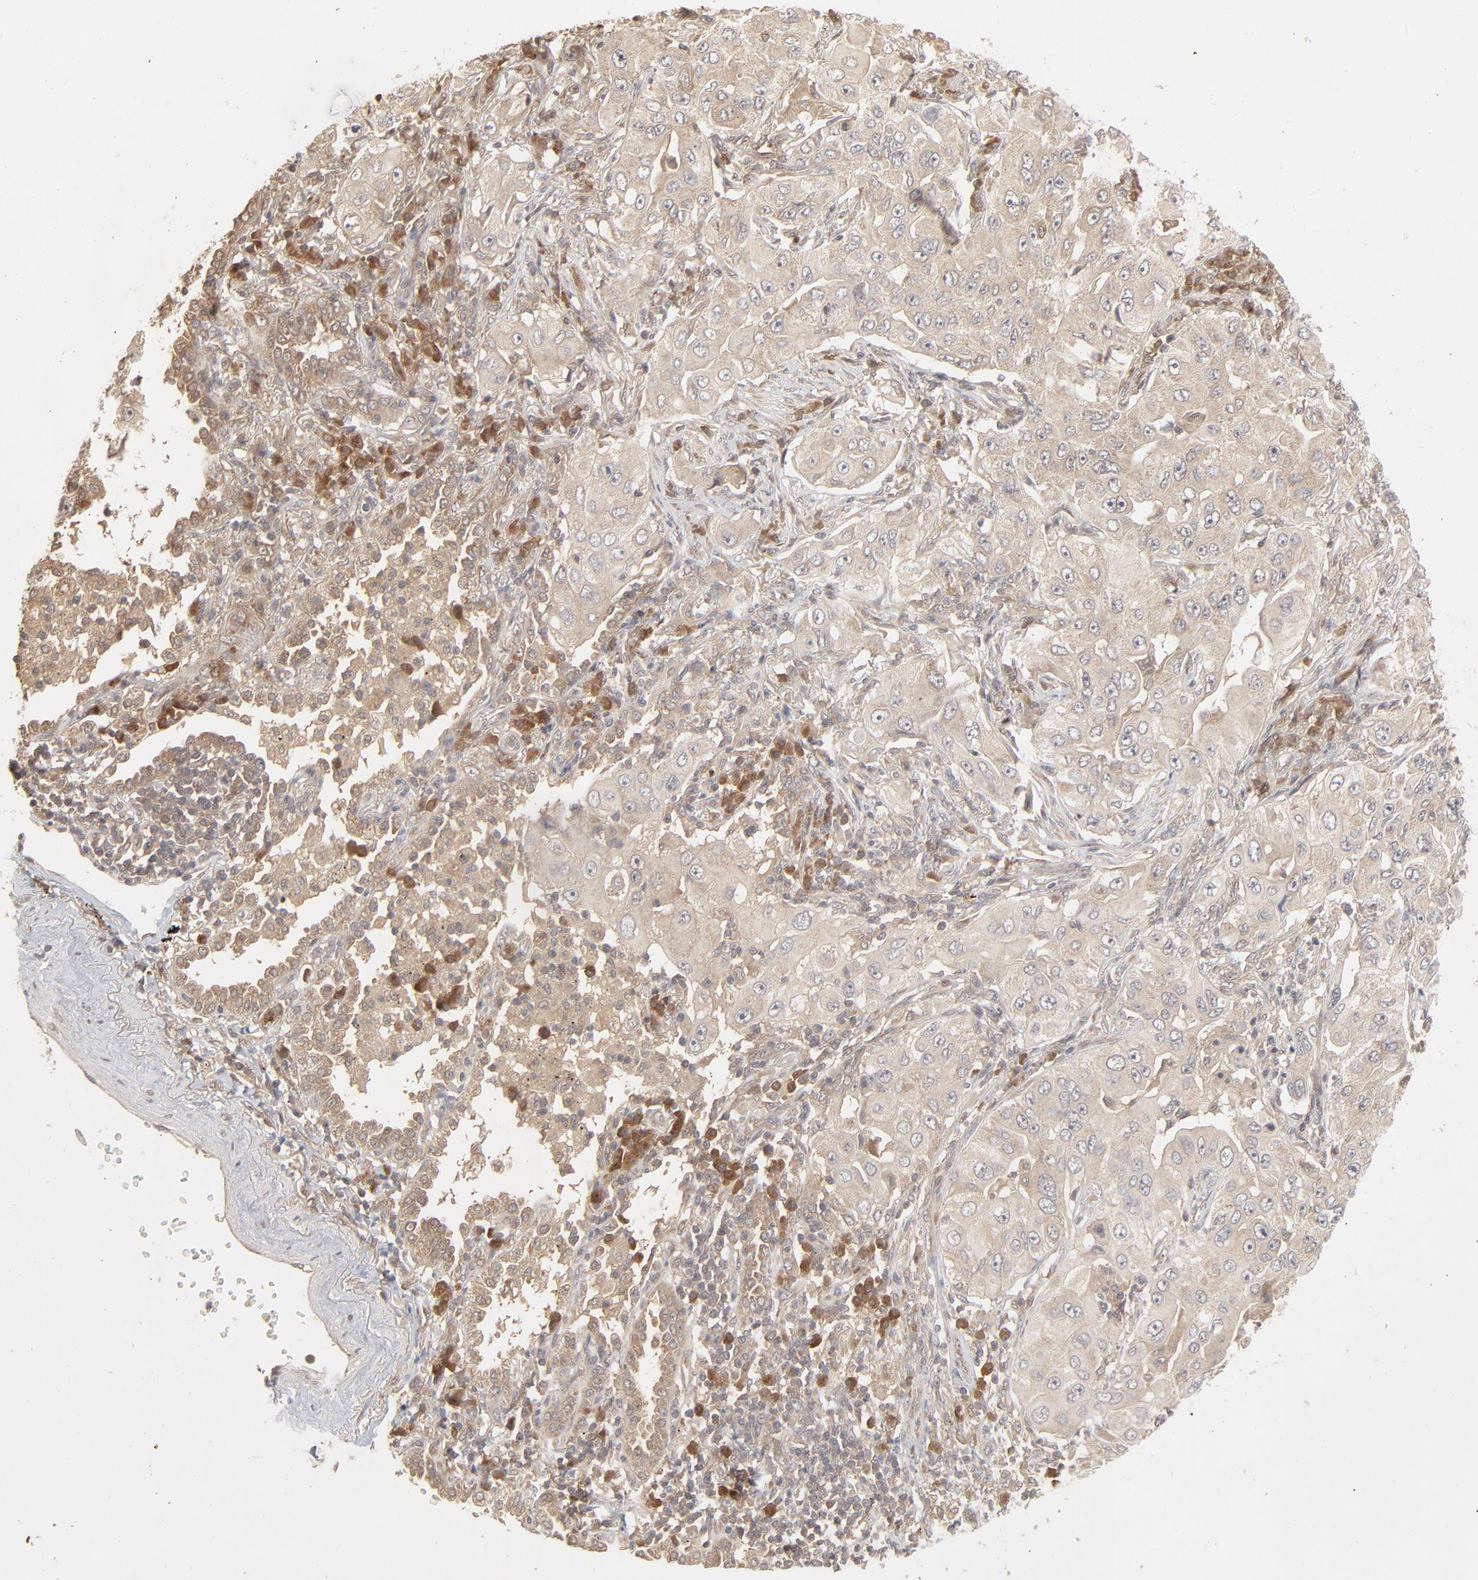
{"staining": {"intensity": "weak", "quantity": ">75%", "location": "cytoplasmic/membranous"}, "tissue": "lung cancer", "cell_type": "Tumor cells", "image_type": "cancer", "snomed": [{"axis": "morphology", "description": "Adenocarcinoma, NOS"}, {"axis": "topography", "description": "Lung"}], "caption": "An image of human adenocarcinoma (lung) stained for a protein displays weak cytoplasmic/membranous brown staining in tumor cells.", "gene": "SCFD1", "patient": {"sex": "male", "age": 84}}